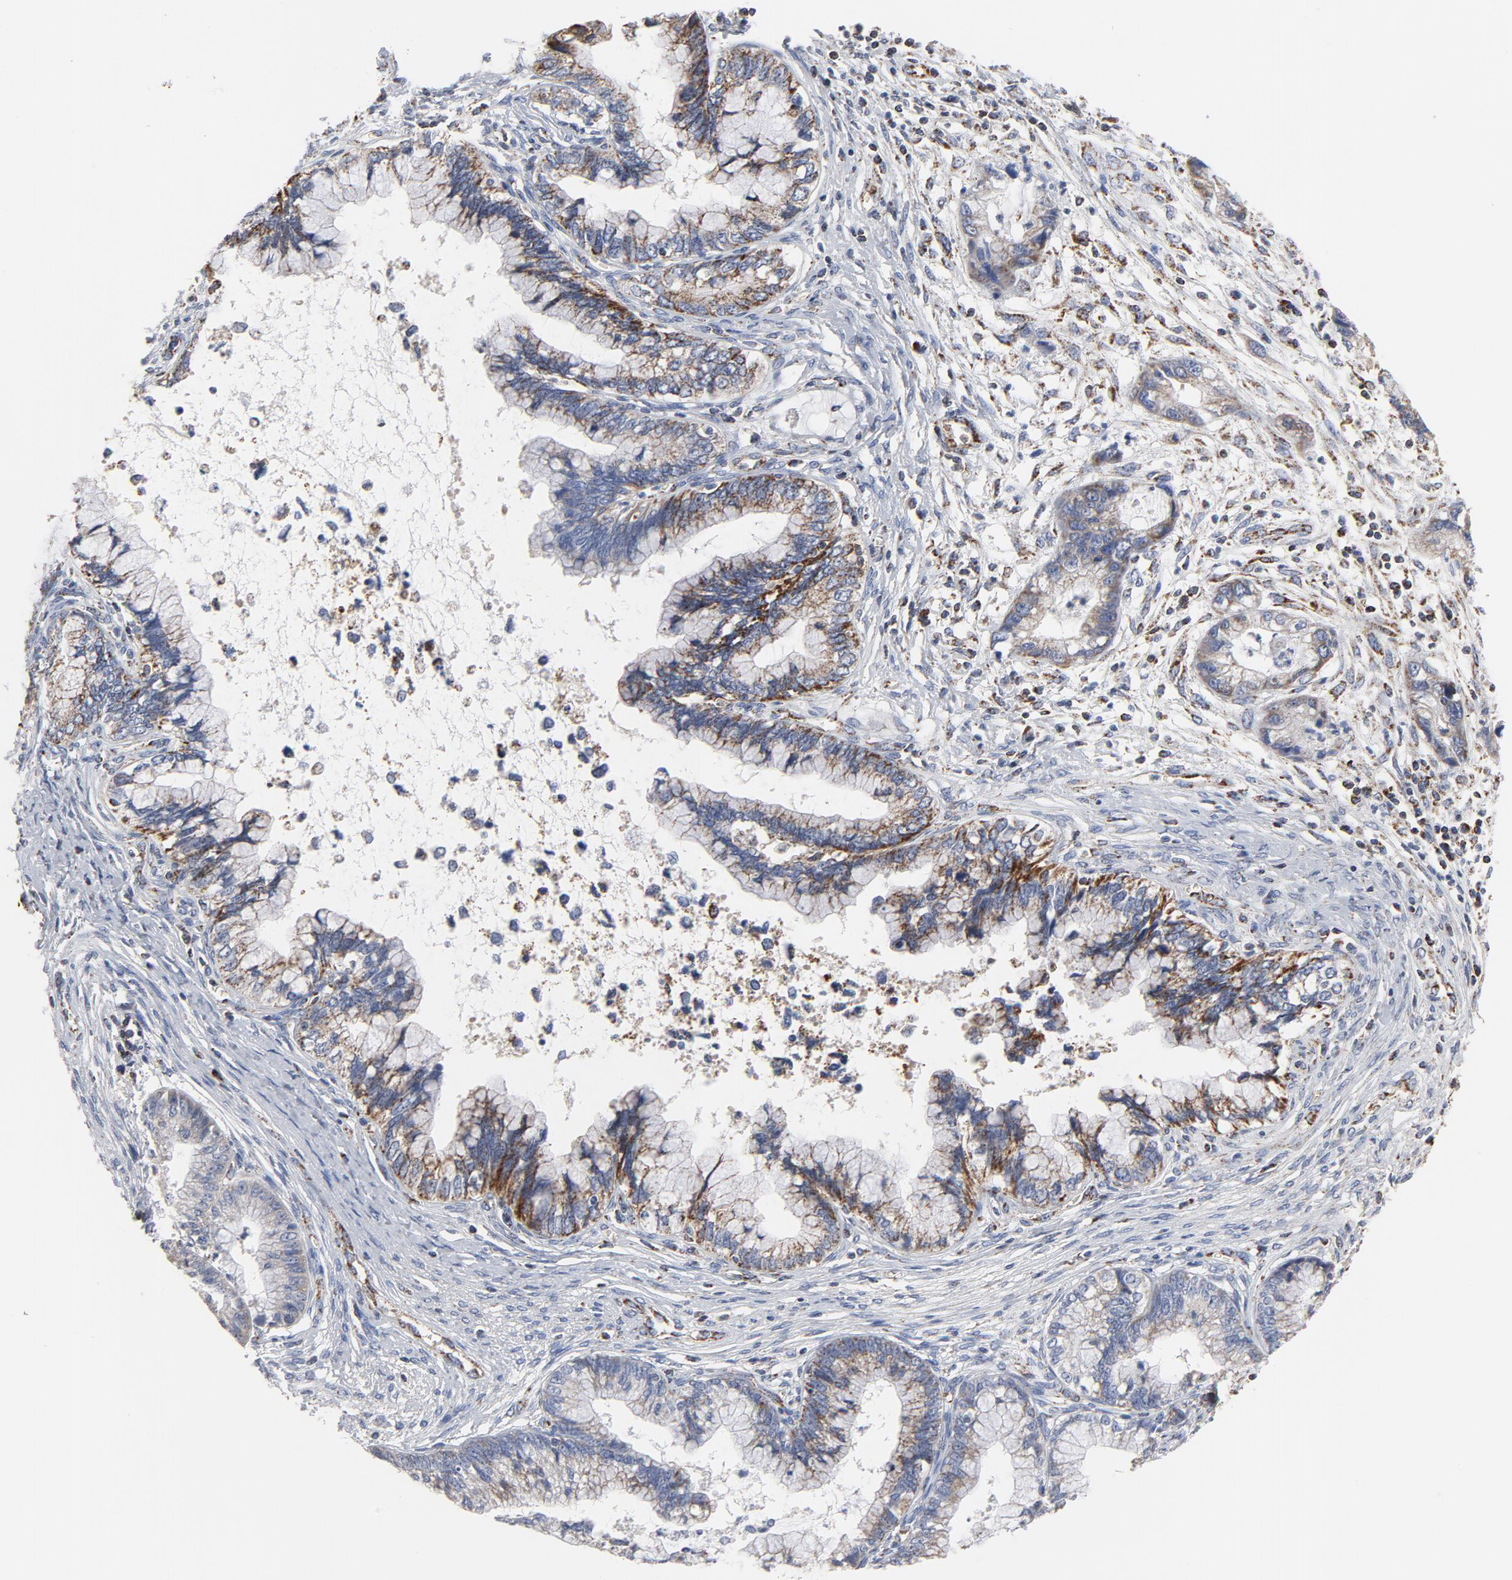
{"staining": {"intensity": "moderate", "quantity": "25%-75%", "location": "cytoplasmic/membranous"}, "tissue": "cervical cancer", "cell_type": "Tumor cells", "image_type": "cancer", "snomed": [{"axis": "morphology", "description": "Adenocarcinoma, NOS"}, {"axis": "topography", "description": "Cervix"}], "caption": "Brown immunohistochemical staining in human adenocarcinoma (cervical) displays moderate cytoplasmic/membranous positivity in about 25%-75% of tumor cells.", "gene": "NDUFV2", "patient": {"sex": "female", "age": 44}}